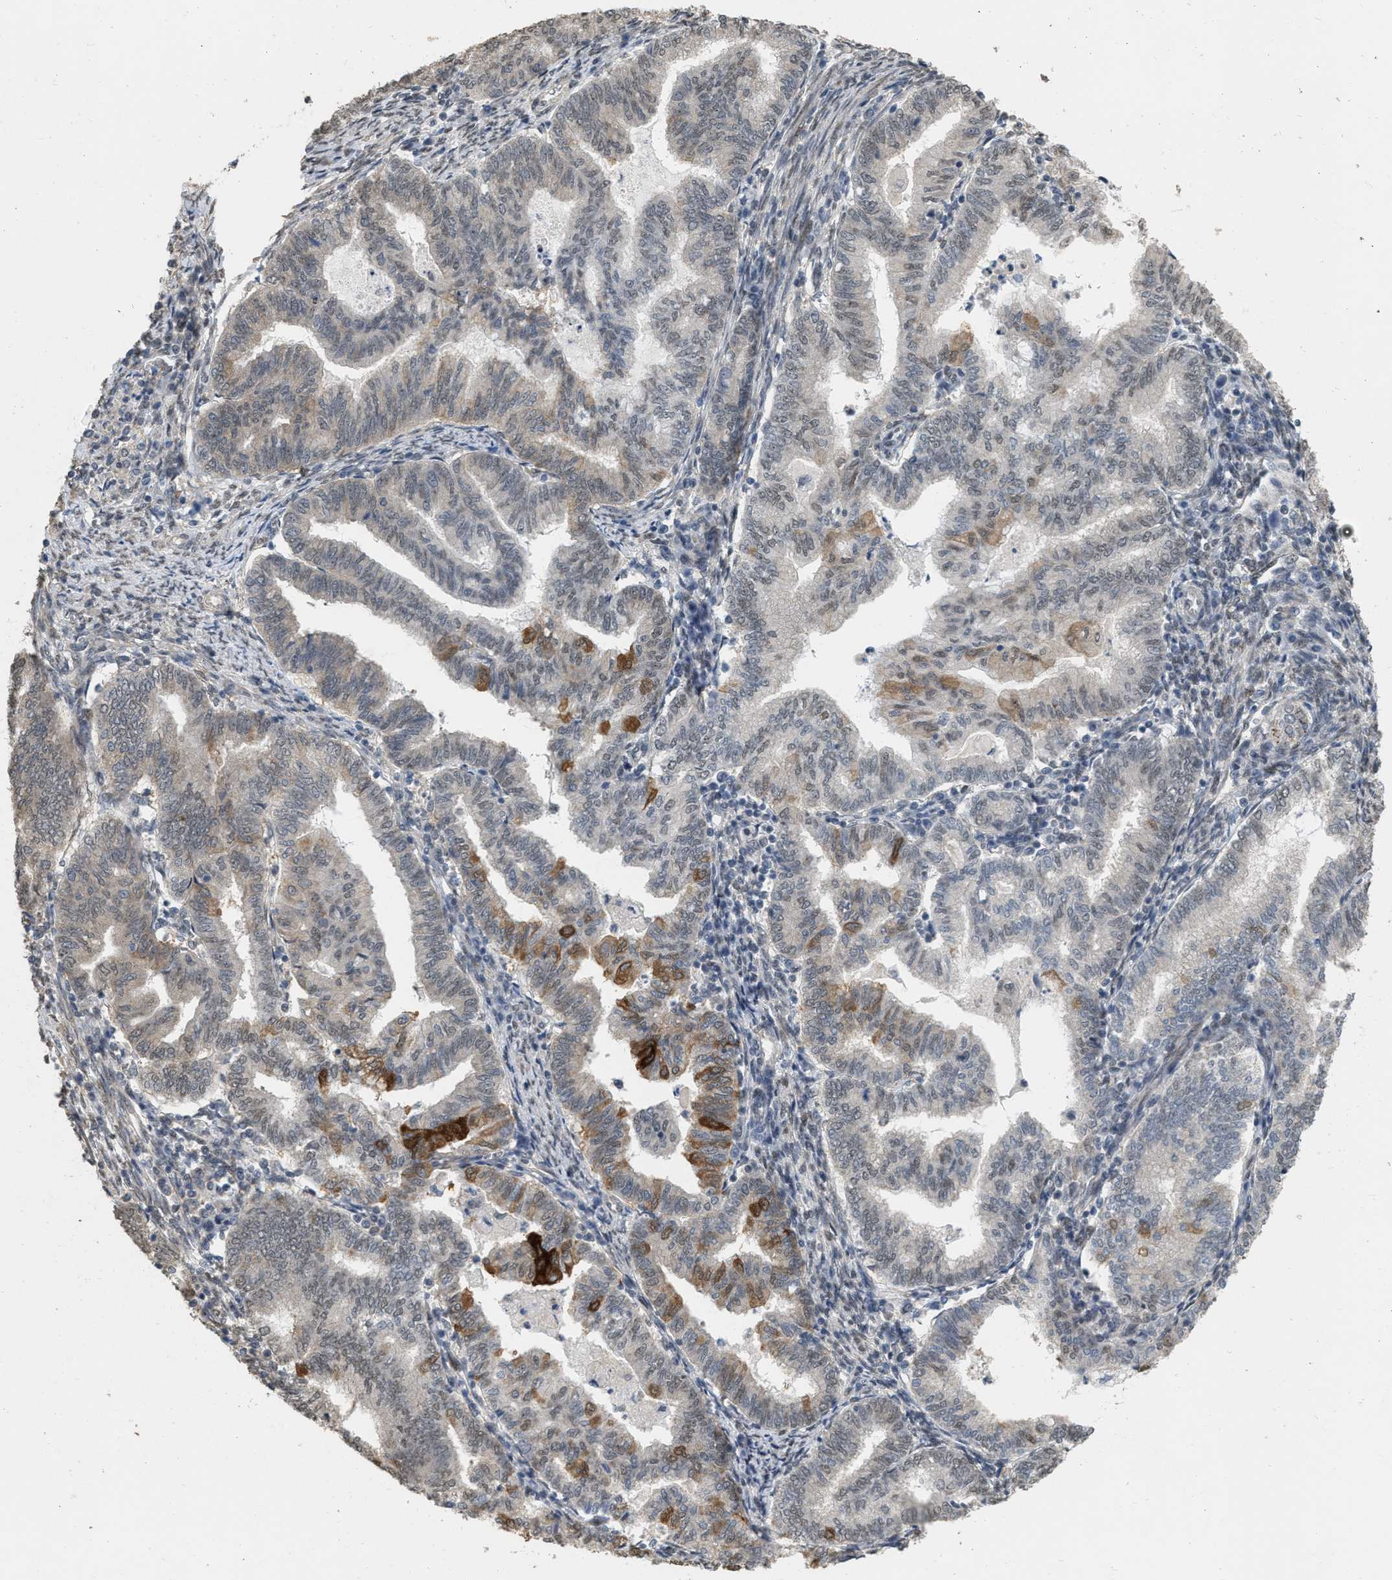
{"staining": {"intensity": "weak", "quantity": "<25%", "location": "cytoplasmic/membranous"}, "tissue": "endometrial cancer", "cell_type": "Tumor cells", "image_type": "cancer", "snomed": [{"axis": "morphology", "description": "Polyp, NOS"}, {"axis": "morphology", "description": "Adenocarcinoma, NOS"}, {"axis": "morphology", "description": "Adenoma, NOS"}, {"axis": "topography", "description": "Endometrium"}], "caption": "DAB (3,3'-diaminobenzidine) immunohistochemical staining of adenocarcinoma (endometrial) reveals no significant positivity in tumor cells. (Stains: DAB immunohistochemistry (IHC) with hematoxylin counter stain, Microscopy: brightfield microscopy at high magnification).", "gene": "RUVBL1", "patient": {"sex": "female", "age": 79}}